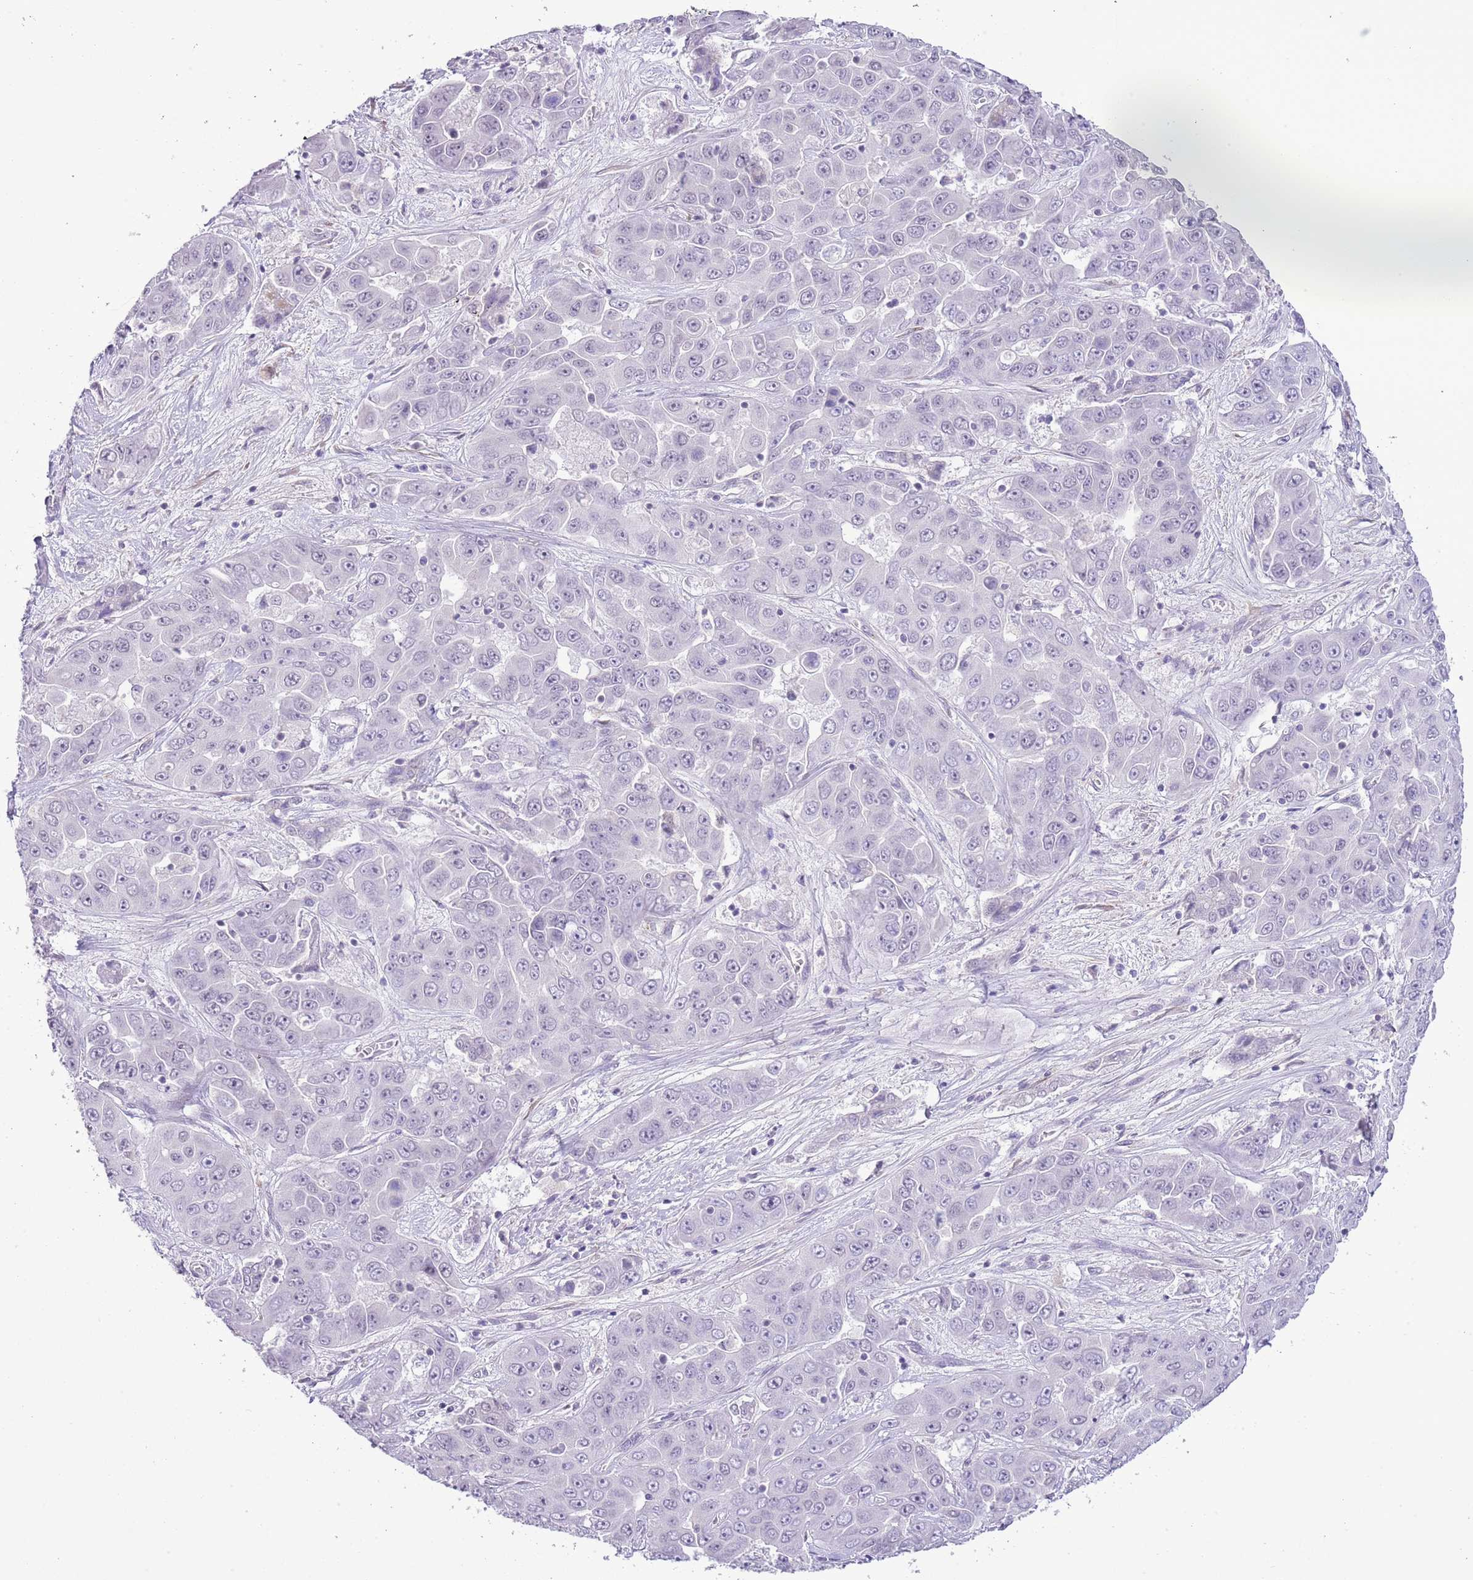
{"staining": {"intensity": "negative", "quantity": "none", "location": "none"}, "tissue": "liver cancer", "cell_type": "Tumor cells", "image_type": "cancer", "snomed": [{"axis": "morphology", "description": "Cholangiocarcinoma"}, {"axis": "topography", "description": "Liver"}], "caption": "Liver cholangiocarcinoma stained for a protein using immunohistochemistry (IHC) reveals no staining tumor cells.", "gene": "MIDN", "patient": {"sex": "female", "age": 52}}